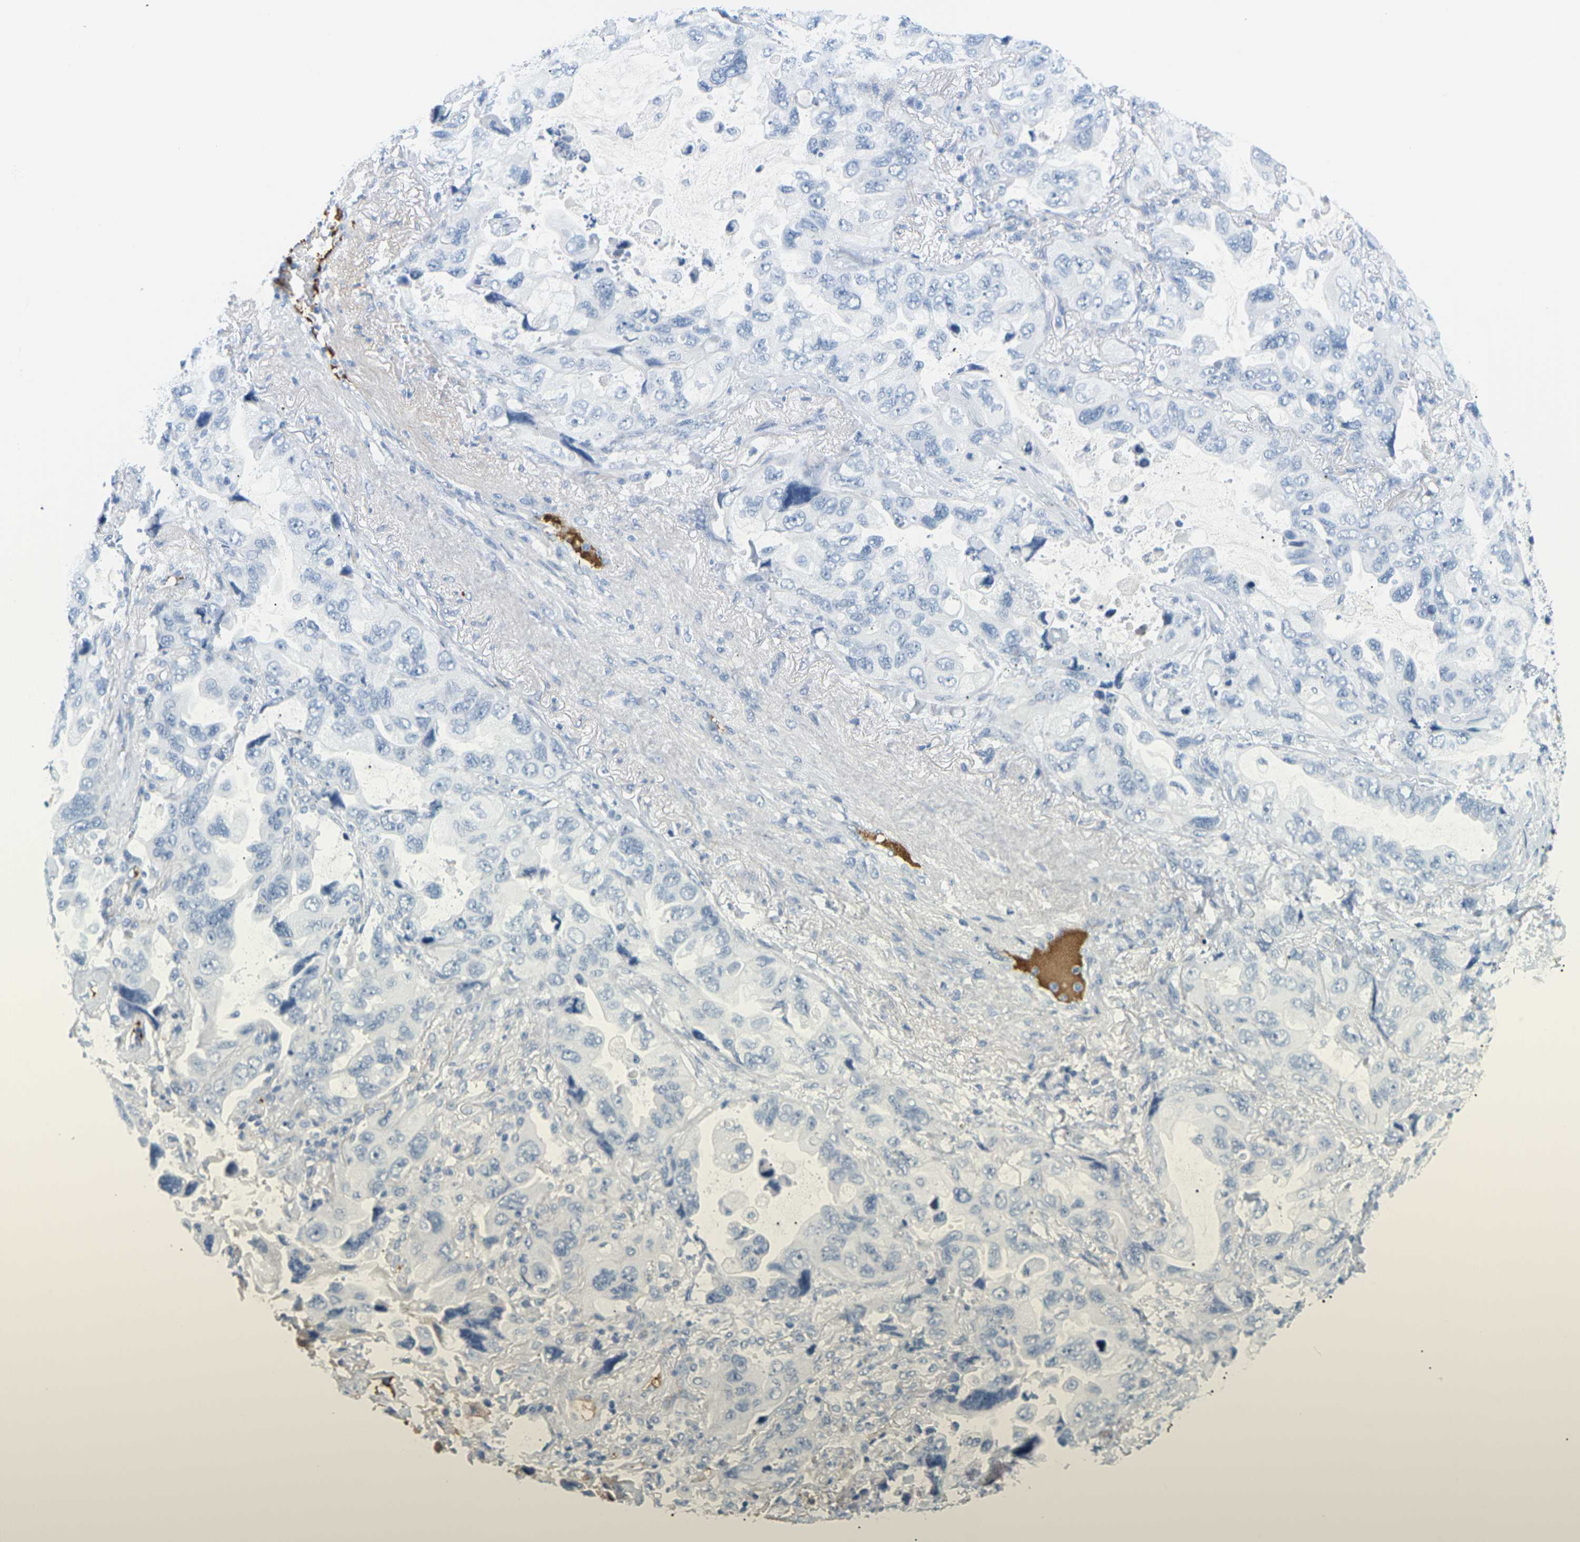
{"staining": {"intensity": "negative", "quantity": "none", "location": "none"}, "tissue": "lung cancer", "cell_type": "Tumor cells", "image_type": "cancer", "snomed": [{"axis": "morphology", "description": "Squamous cell carcinoma, NOS"}, {"axis": "topography", "description": "Lung"}], "caption": "This image is of lung cancer (squamous cell carcinoma) stained with immunohistochemistry to label a protein in brown with the nuclei are counter-stained blue. There is no expression in tumor cells.", "gene": "APOB", "patient": {"sex": "female", "age": 73}}